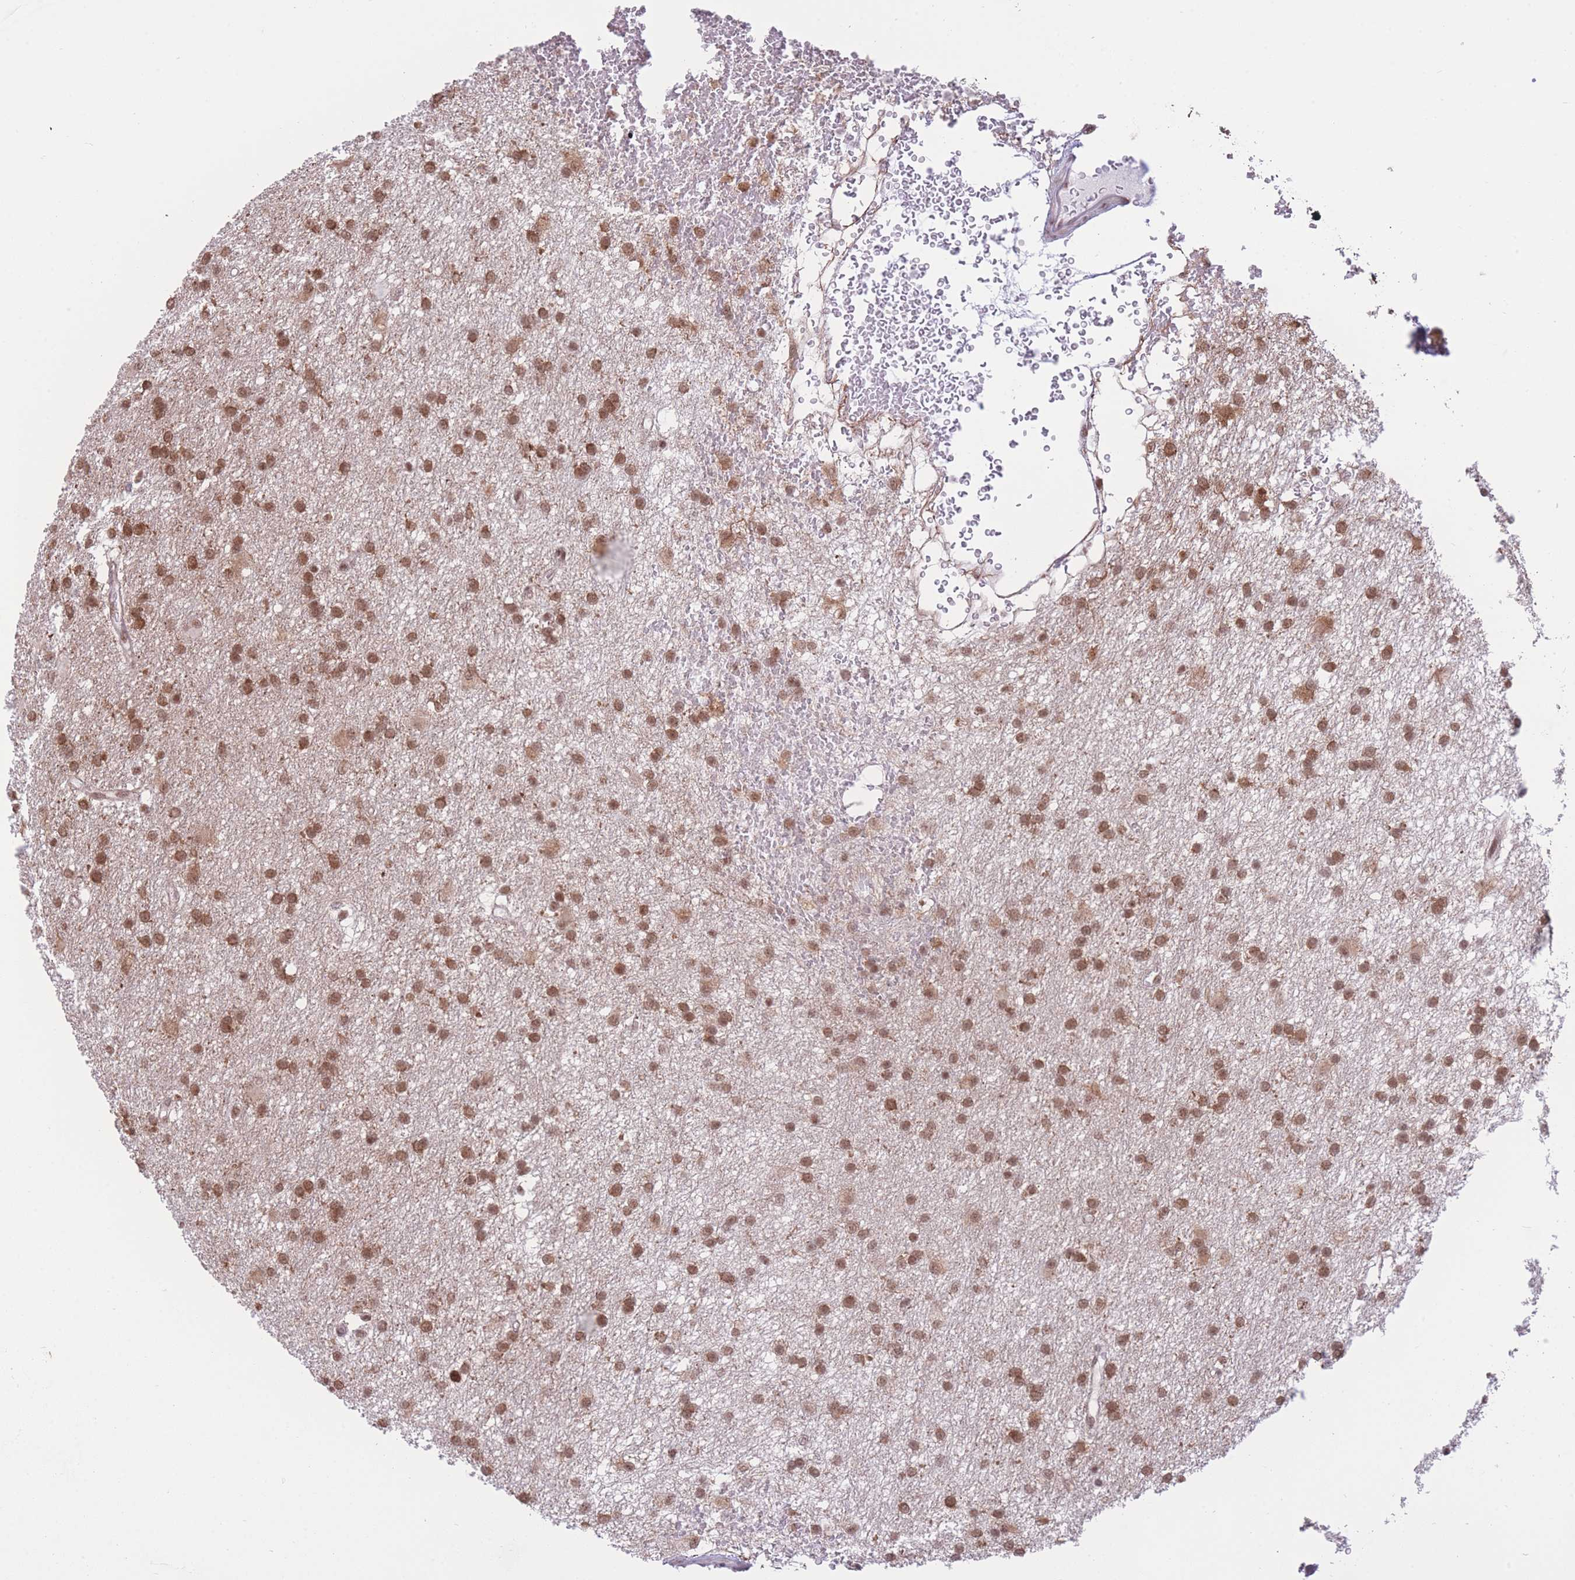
{"staining": {"intensity": "moderate", "quantity": ">75%", "location": "cytoplasmic/membranous,nuclear"}, "tissue": "glioma", "cell_type": "Tumor cells", "image_type": "cancer", "snomed": [{"axis": "morphology", "description": "Glioma, malignant, High grade"}, {"axis": "topography", "description": "Brain"}], "caption": "Human malignant glioma (high-grade) stained with a brown dye exhibits moderate cytoplasmic/membranous and nuclear positive positivity in approximately >75% of tumor cells.", "gene": "PCIF1", "patient": {"sex": "male", "age": 77}}